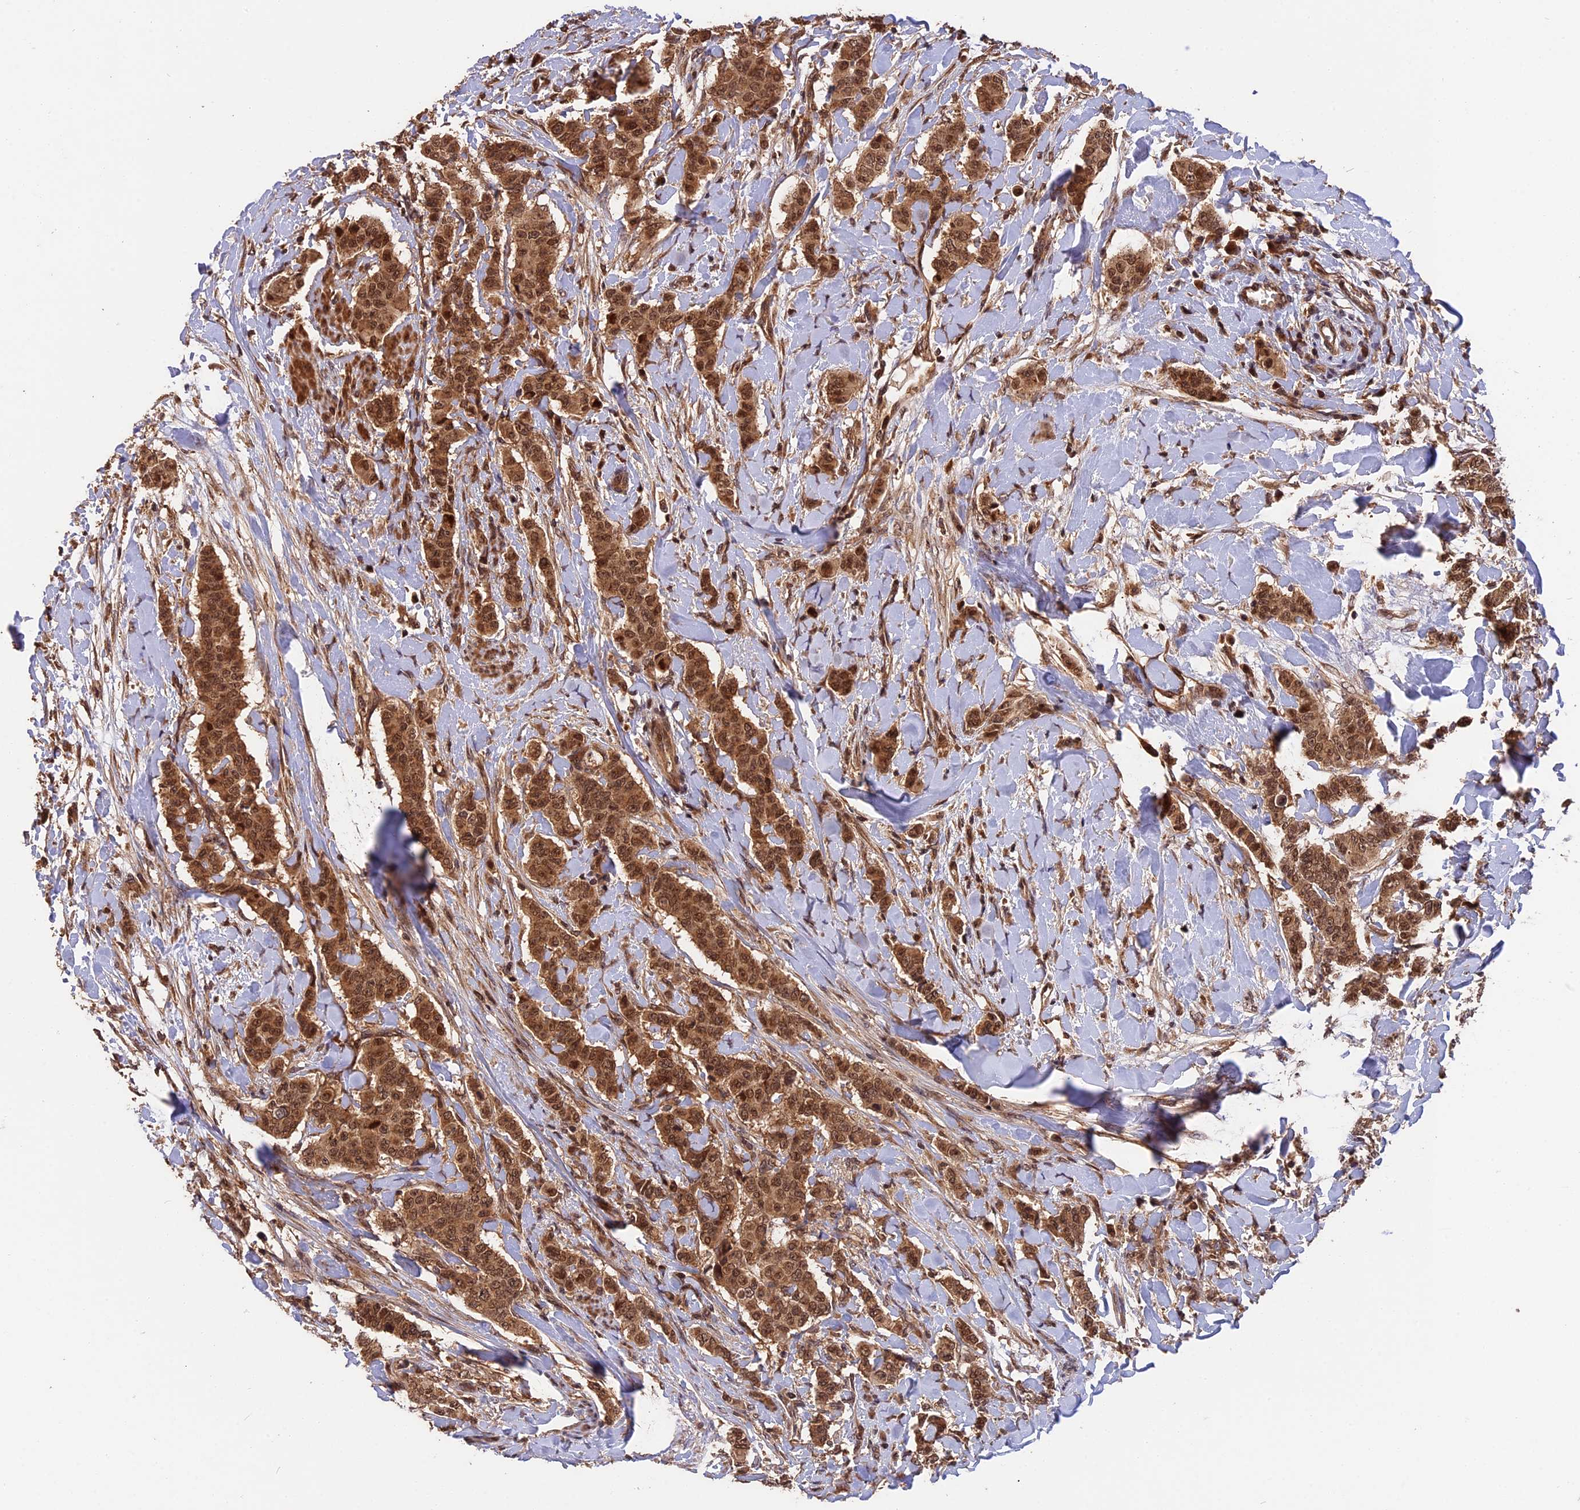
{"staining": {"intensity": "strong", "quantity": ">75%", "location": "cytoplasmic/membranous,nuclear"}, "tissue": "breast cancer", "cell_type": "Tumor cells", "image_type": "cancer", "snomed": [{"axis": "morphology", "description": "Duct carcinoma"}, {"axis": "topography", "description": "Breast"}], "caption": "A micrograph of human invasive ductal carcinoma (breast) stained for a protein reveals strong cytoplasmic/membranous and nuclear brown staining in tumor cells.", "gene": "ESCO1", "patient": {"sex": "female", "age": 40}}